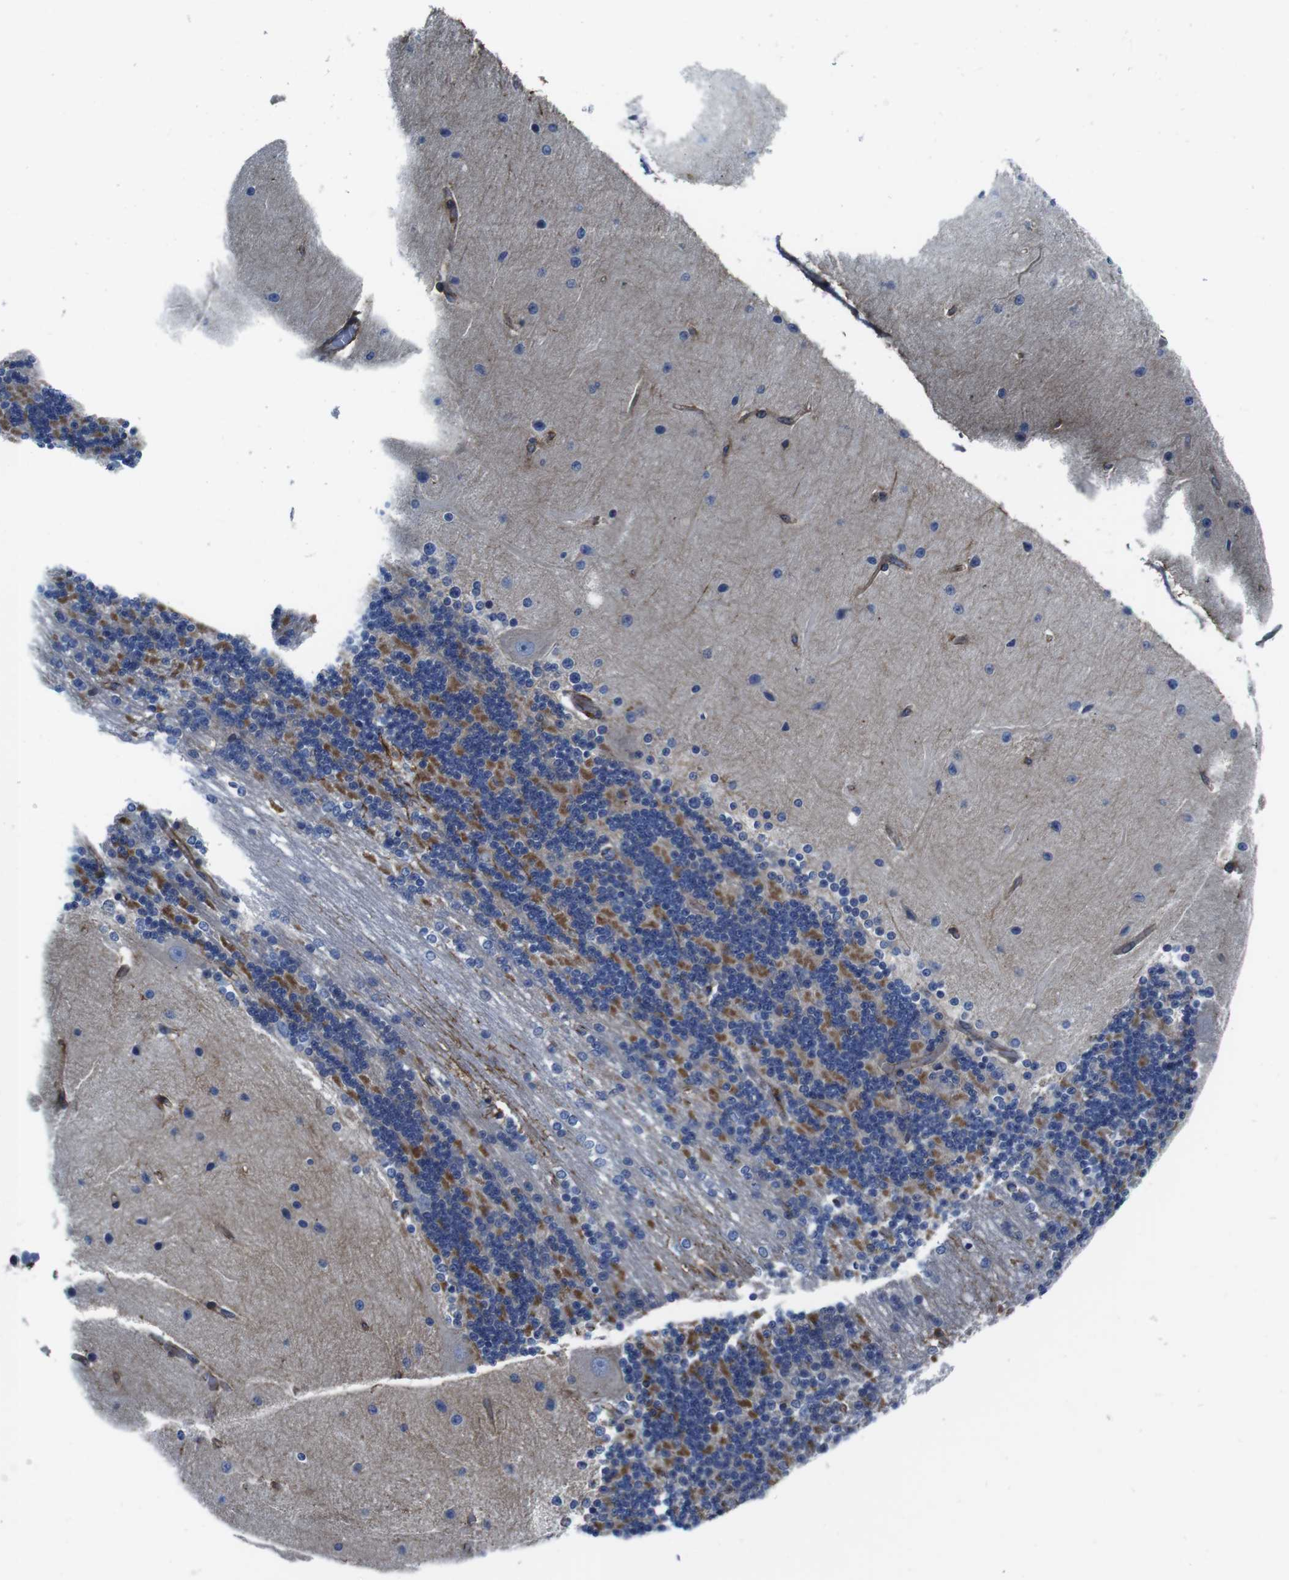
{"staining": {"intensity": "strong", "quantity": "25%-75%", "location": "cytoplasmic/membranous"}, "tissue": "cerebellum", "cell_type": "Cells in granular layer", "image_type": "normal", "snomed": [{"axis": "morphology", "description": "Normal tissue, NOS"}, {"axis": "topography", "description": "Cerebellum"}], "caption": "The micrograph demonstrates staining of benign cerebellum, revealing strong cytoplasmic/membranous protein expression (brown color) within cells in granular layer. Nuclei are stained in blue.", "gene": "NUMB", "patient": {"sex": "female", "age": 54}}